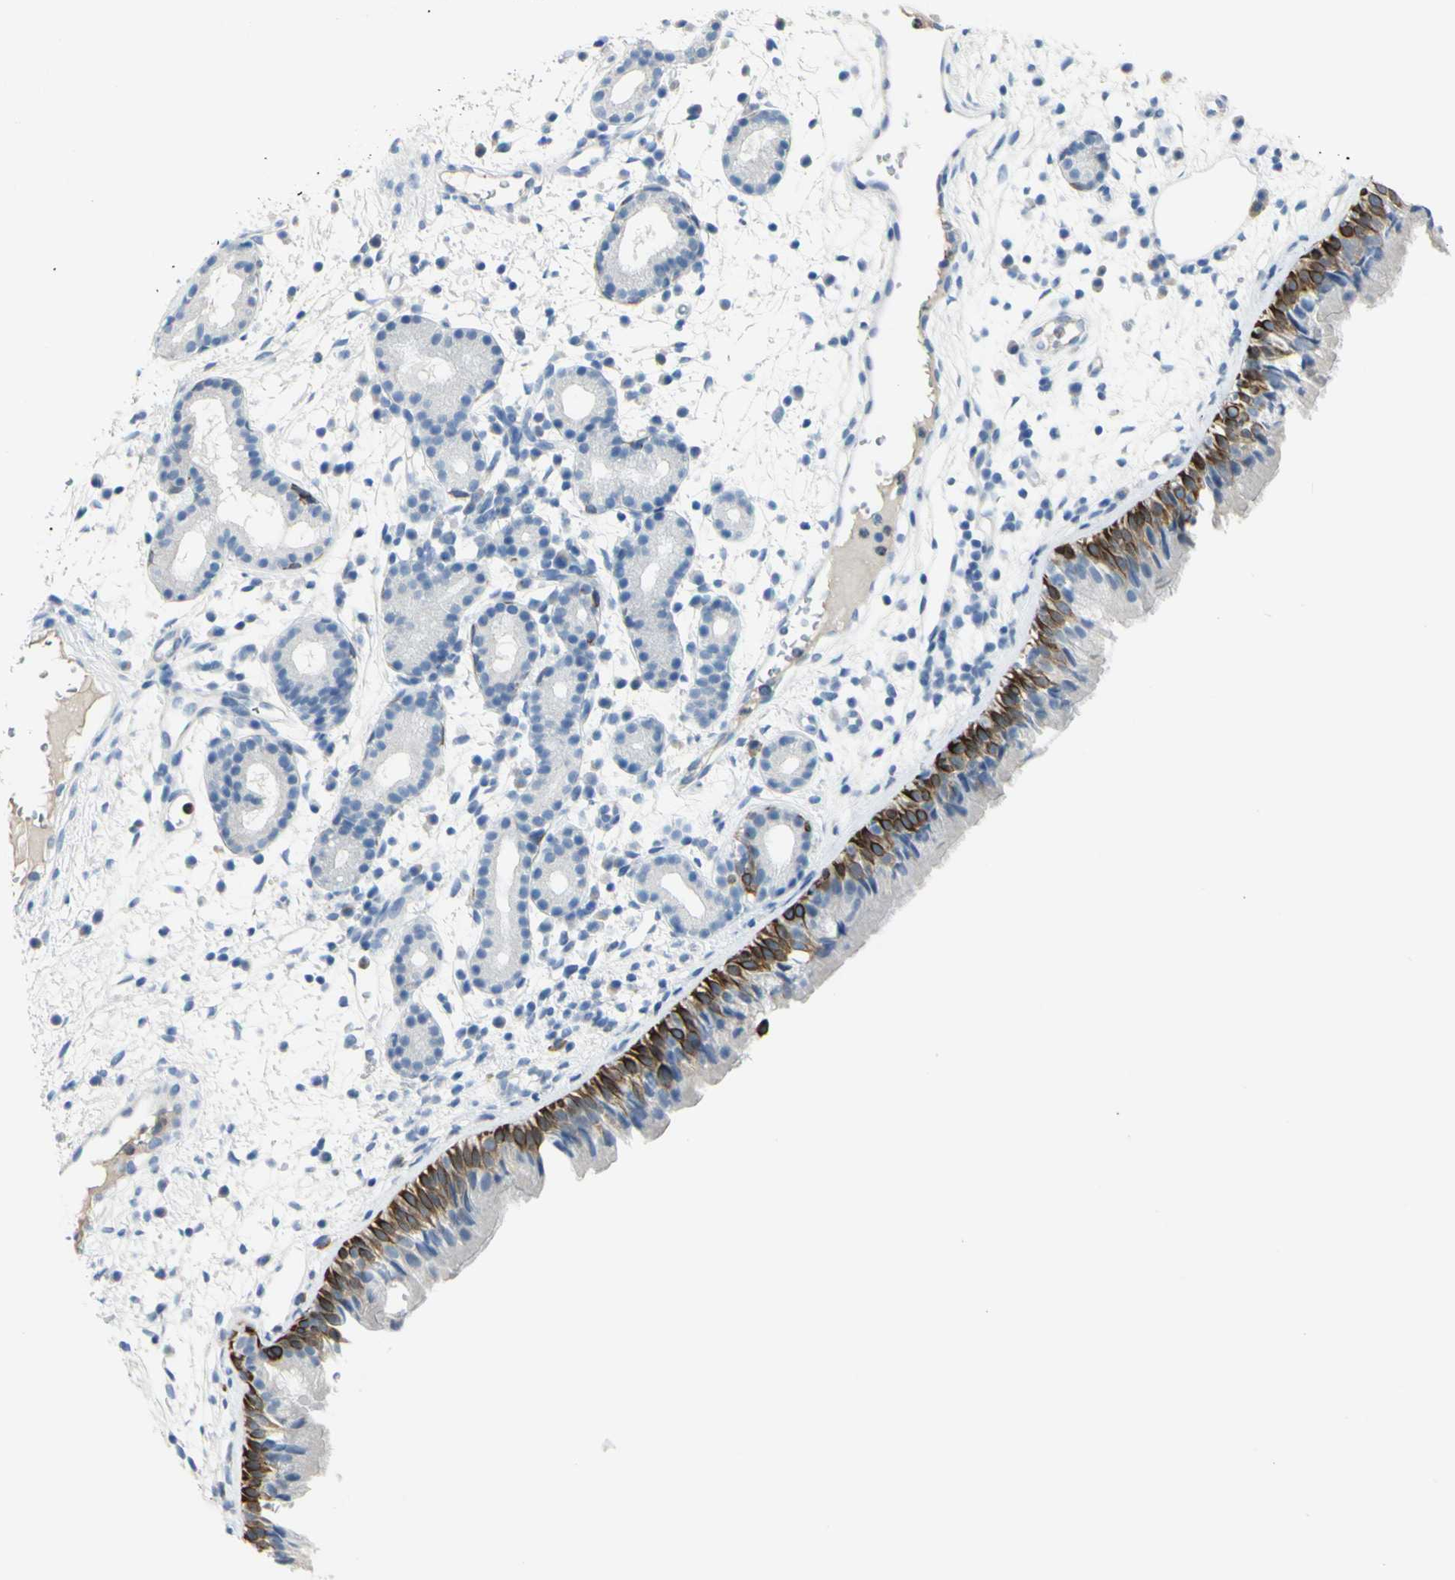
{"staining": {"intensity": "strong", "quantity": "<25%", "location": "cytoplasmic/membranous,nuclear"}, "tissue": "nasopharynx", "cell_type": "Respiratory epithelial cells", "image_type": "normal", "snomed": [{"axis": "morphology", "description": "Normal tissue, NOS"}, {"axis": "morphology", "description": "Inflammation, NOS"}, {"axis": "topography", "description": "Nasopharynx"}], "caption": "Immunohistochemical staining of normal human nasopharynx exhibits <25% levels of strong cytoplasmic/membranous,nuclear protein staining in about <25% of respiratory epithelial cells. The protein is stained brown, and the nuclei are stained in blue (DAB IHC with brightfield microscopy, high magnification).", "gene": "ZNF557", "patient": {"sex": "female", "age": 55}}